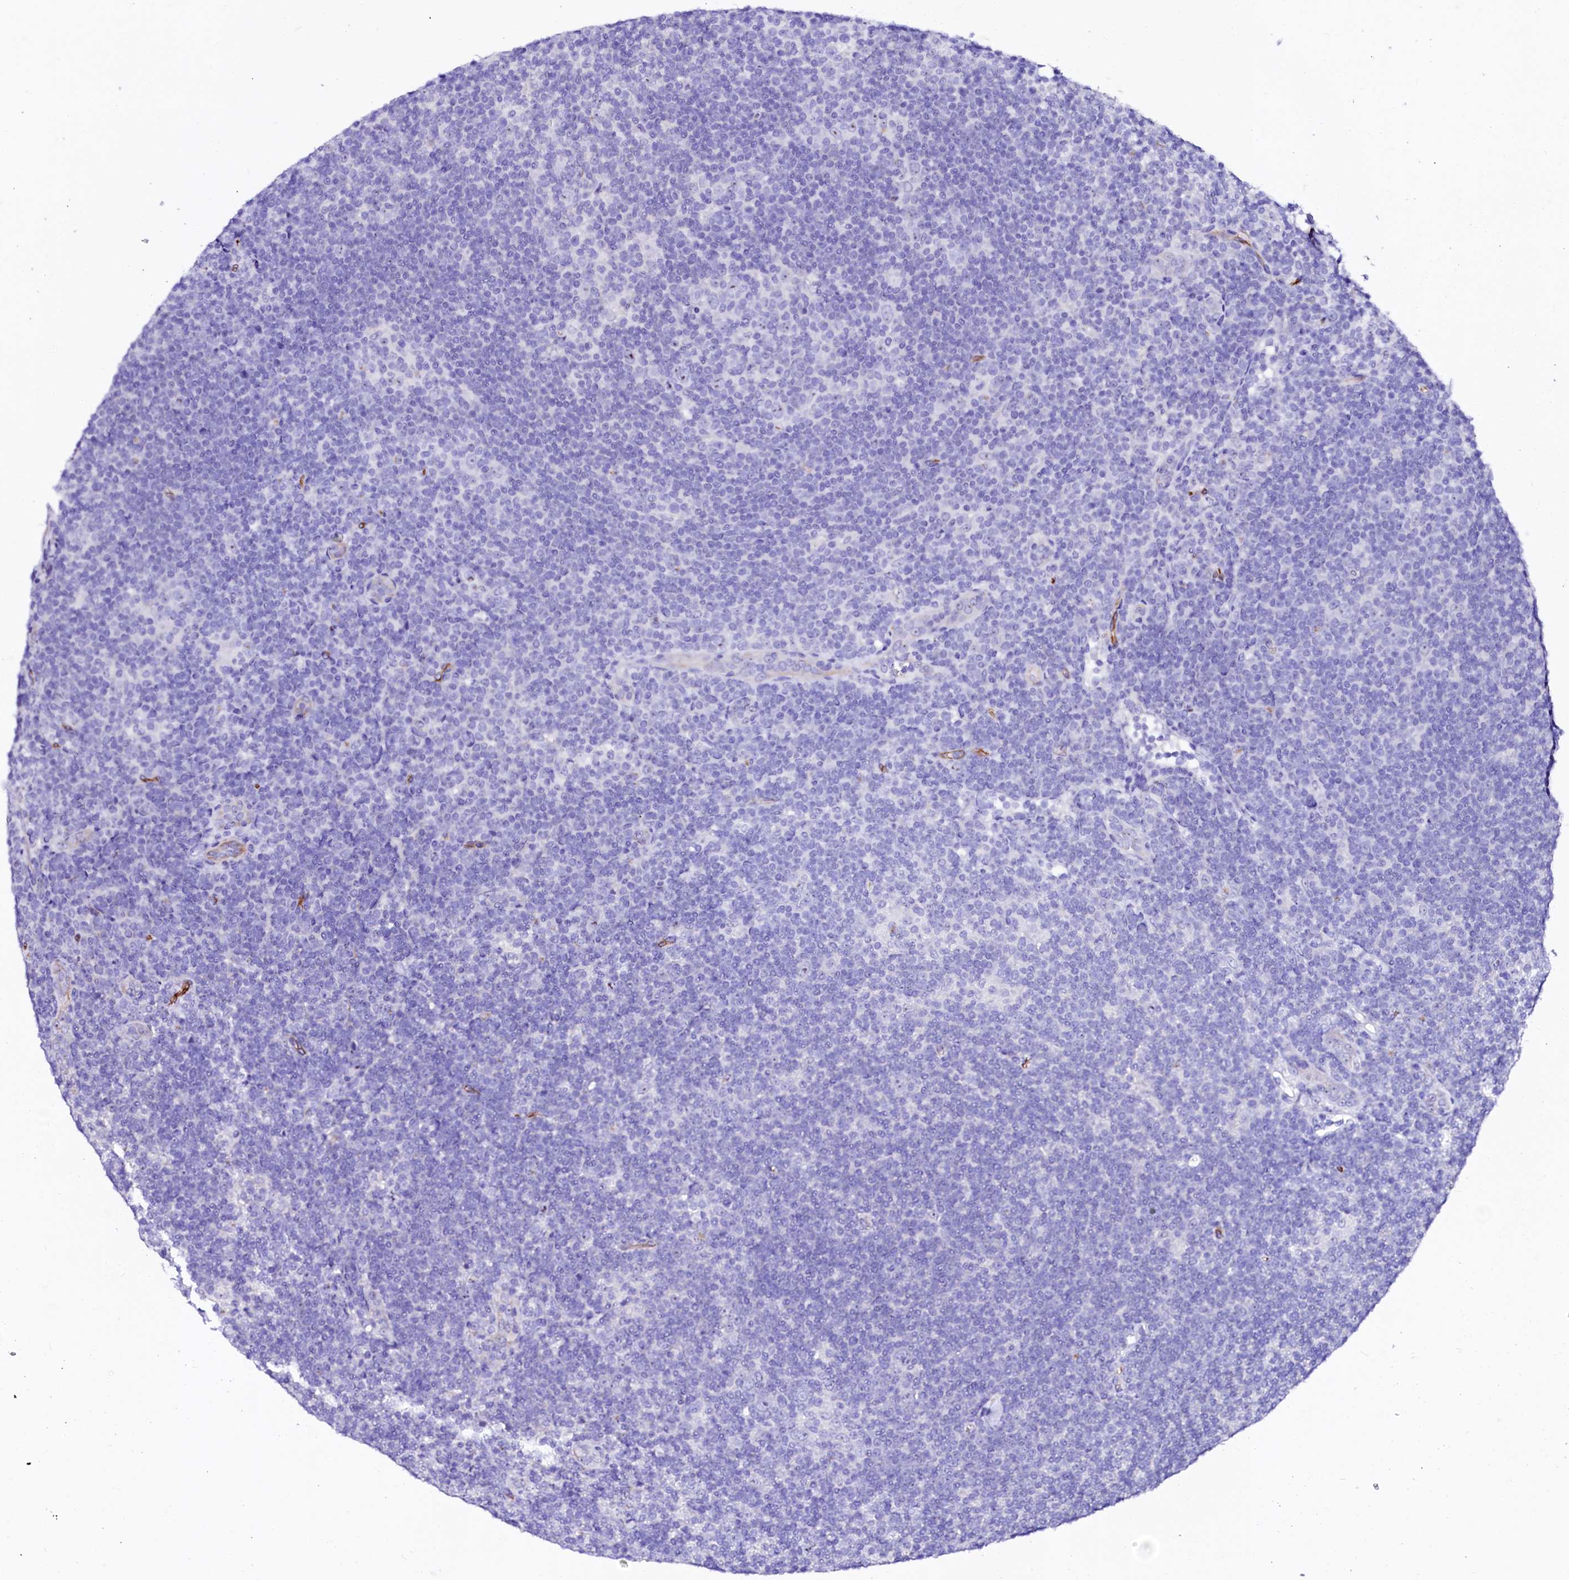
{"staining": {"intensity": "negative", "quantity": "none", "location": "none"}, "tissue": "lymphoma", "cell_type": "Tumor cells", "image_type": "cancer", "snomed": [{"axis": "morphology", "description": "Hodgkin's disease, NOS"}, {"axis": "topography", "description": "Lymph node"}], "caption": "IHC photomicrograph of neoplastic tissue: lymphoma stained with DAB (3,3'-diaminobenzidine) shows no significant protein expression in tumor cells.", "gene": "SFR1", "patient": {"sex": "female", "age": 57}}